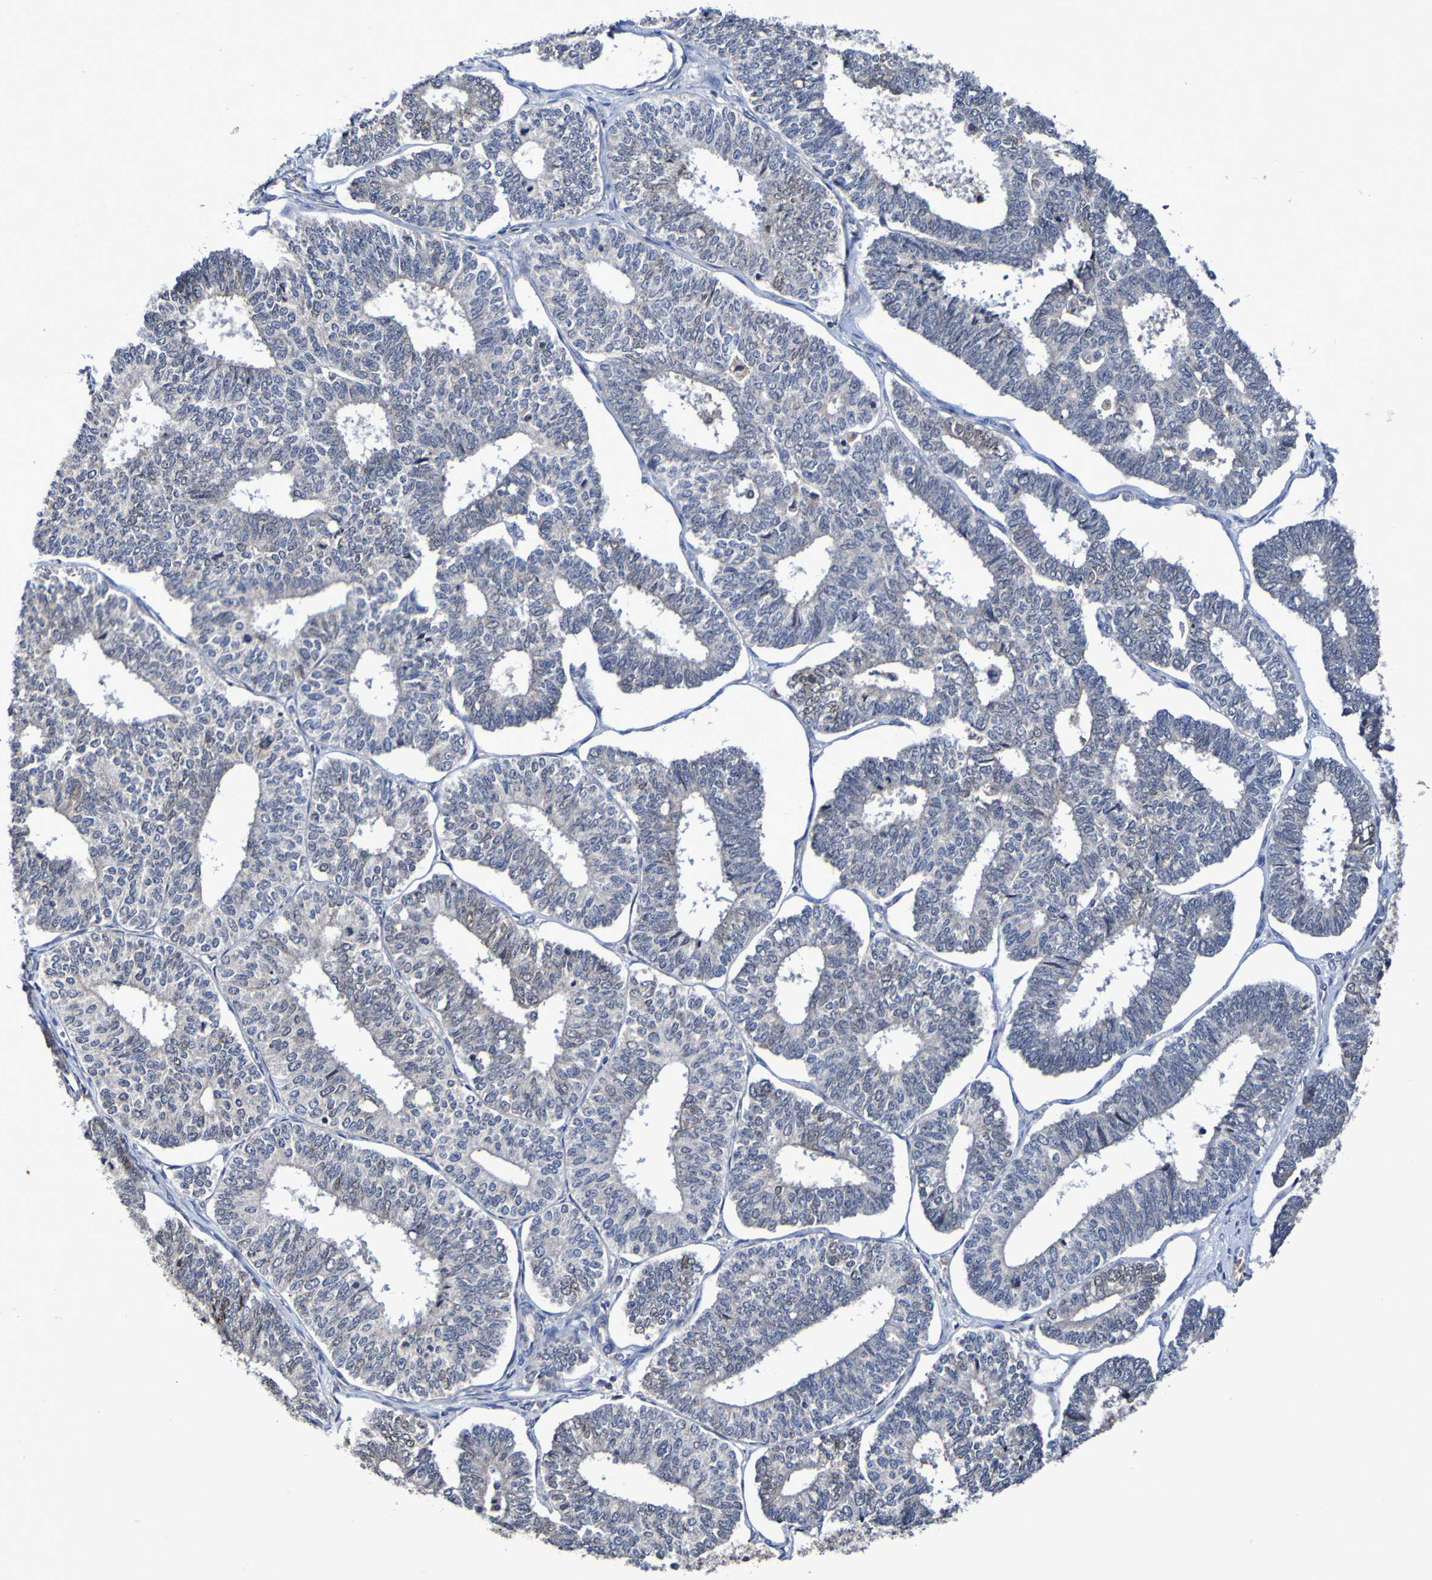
{"staining": {"intensity": "negative", "quantity": "none", "location": "none"}, "tissue": "endometrial cancer", "cell_type": "Tumor cells", "image_type": "cancer", "snomed": [{"axis": "morphology", "description": "Adenocarcinoma, NOS"}, {"axis": "topography", "description": "Endometrium"}], "caption": "Micrograph shows no significant protein staining in tumor cells of endometrial adenocarcinoma.", "gene": "PTP4A2", "patient": {"sex": "female", "age": 70}}